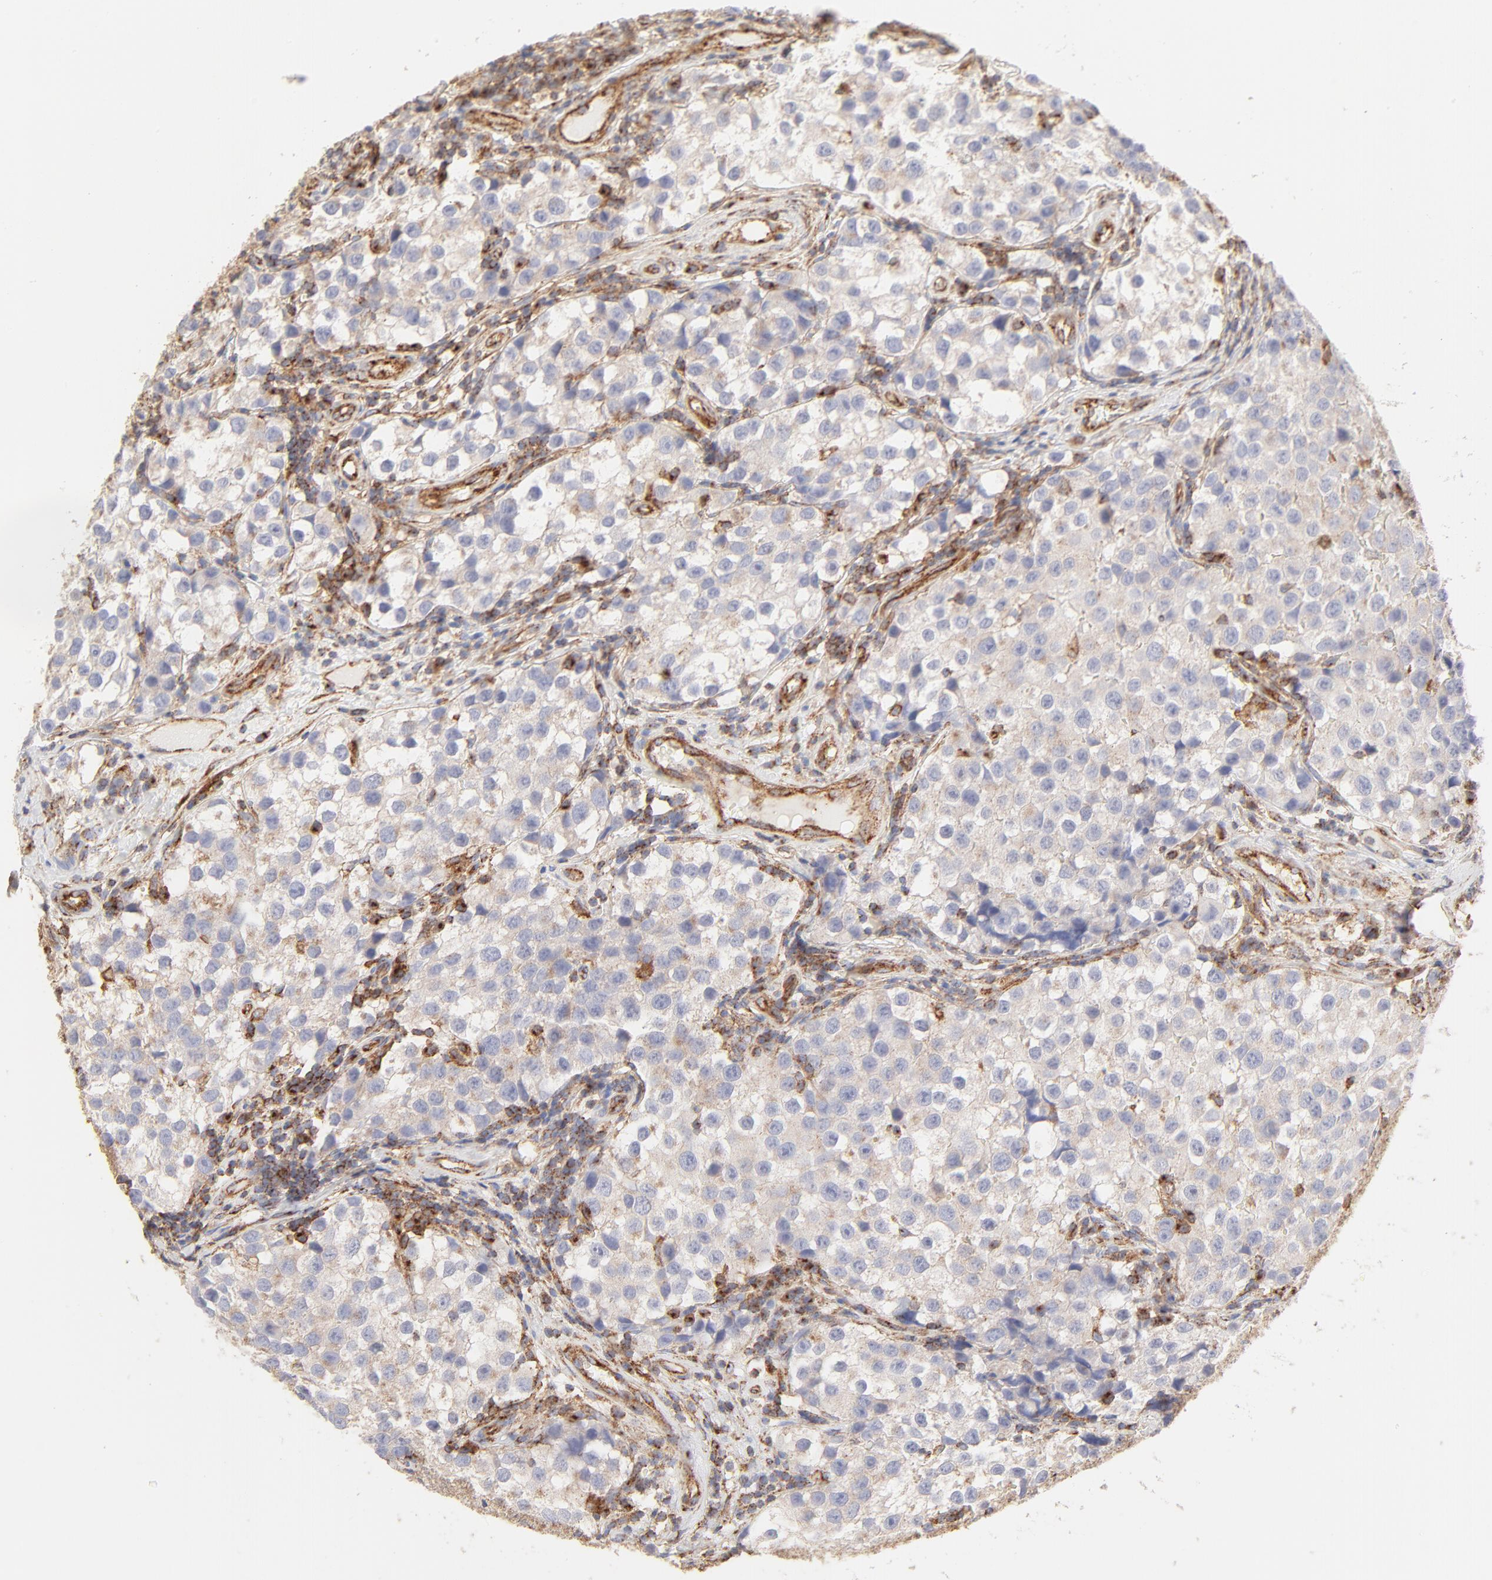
{"staining": {"intensity": "weak", "quantity": ">75%", "location": "cytoplasmic/membranous"}, "tissue": "testis cancer", "cell_type": "Tumor cells", "image_type": "cancer", "snomed": [{"axis": "morphology", "description": "Seminoma, NOS"}, {"axis": "topography", "description": "Testis"}], "caption": "A photomicrograph showing weak cytoplasmic/membranous positivity in about >75% of tumor cells in testis seminoma, as visualized by brown immunohistochemical staining.", "gene": "CLTB", "patient": {"sex": "male", "age": 39}}